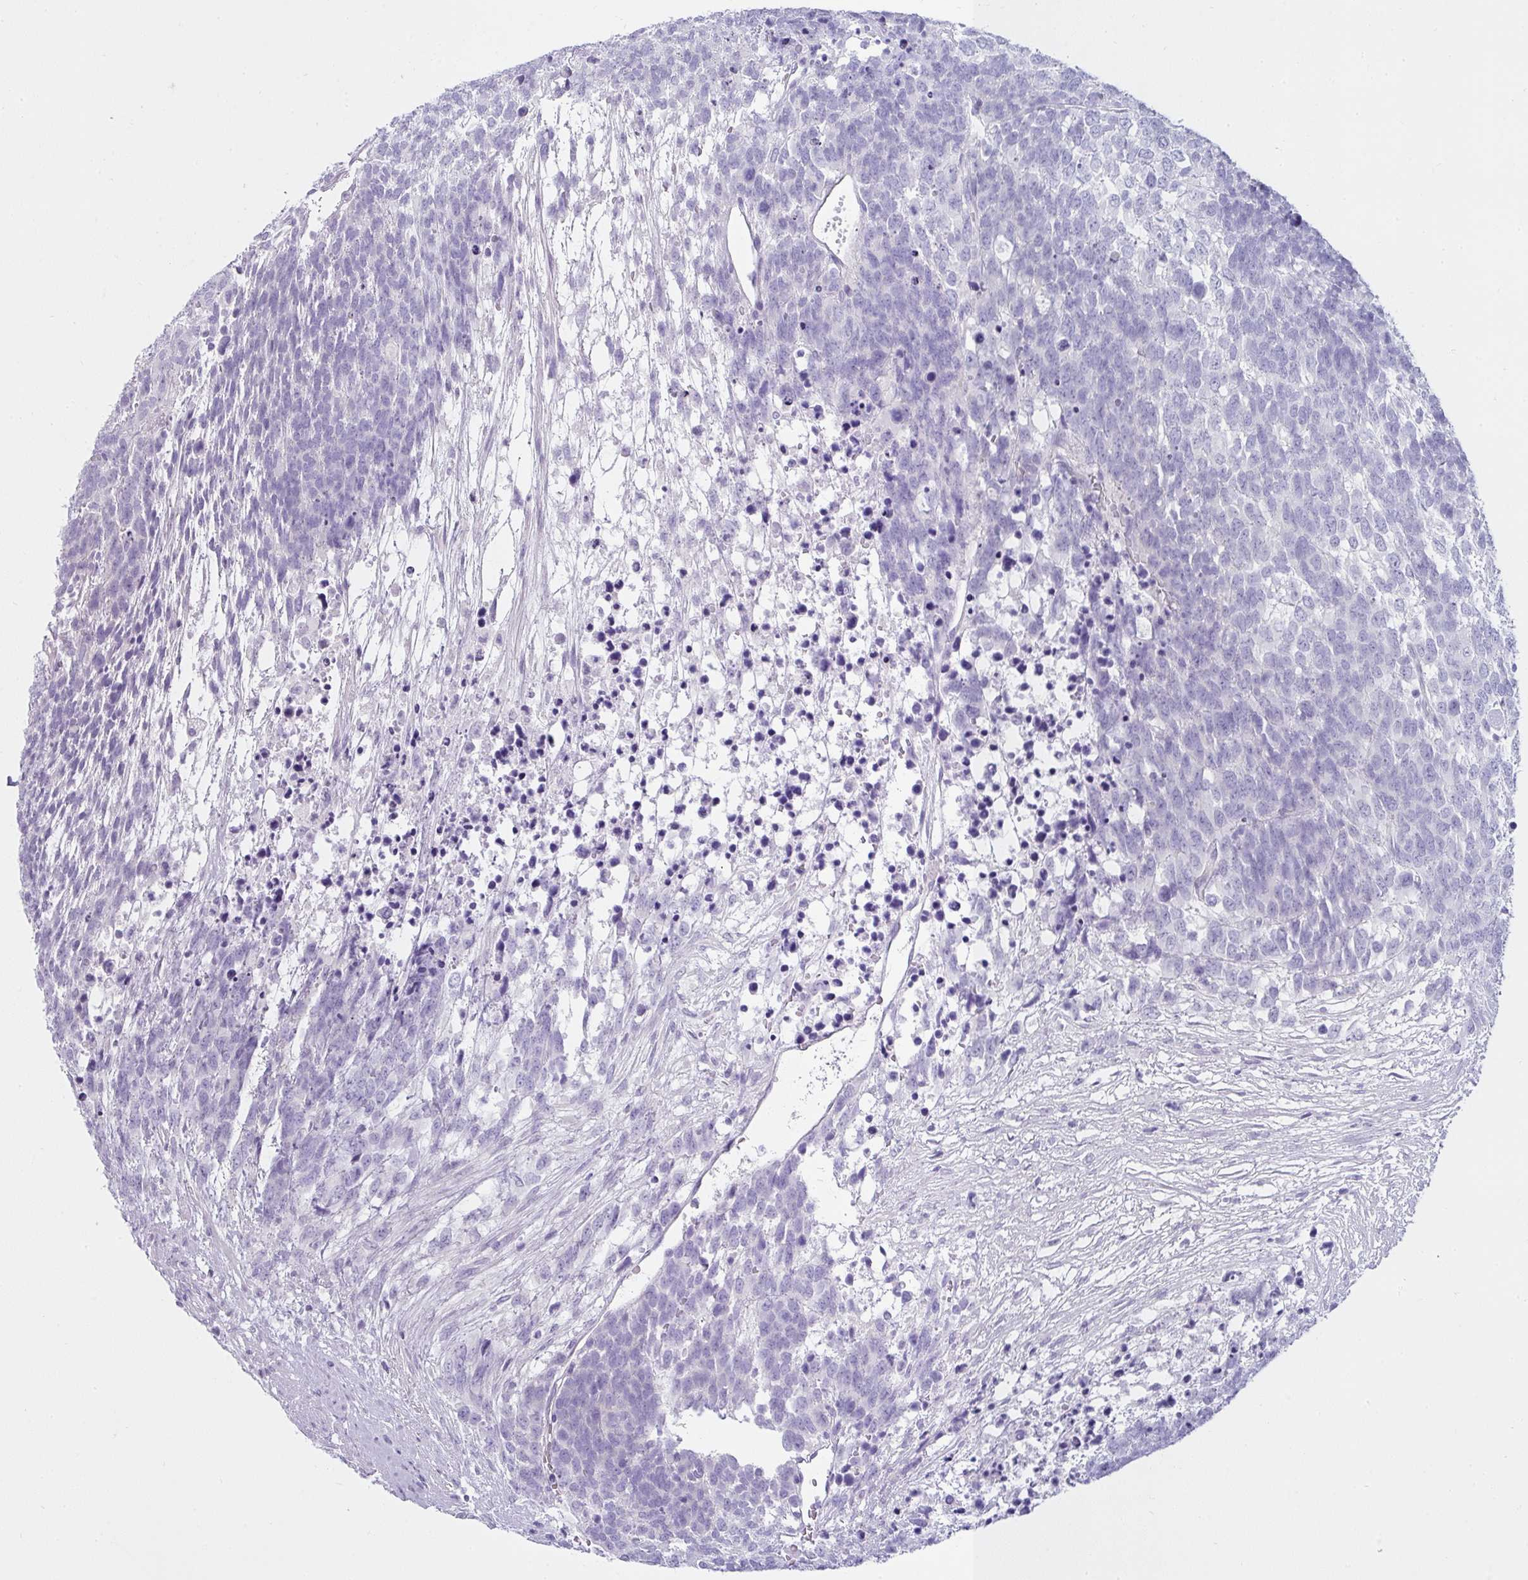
{"staining": {"intensity": "negative", "quantity": "none", "location": "none"}, "tissue": "testis cancer", "cell_type": "Tumor cells", "image_type": "cancer", "snomed": [{"axis": "morphology", "description": "Carcinoma, Embryonal, NOS"}, {"axis": "topography", "description": "Testis"}], "caption": "Micrograph shows no significant protein positivity in tumor cells of testis embryonal carcinoma.", "gene": "VCY1B", "patient": {"sex": "male", "age": 23}}